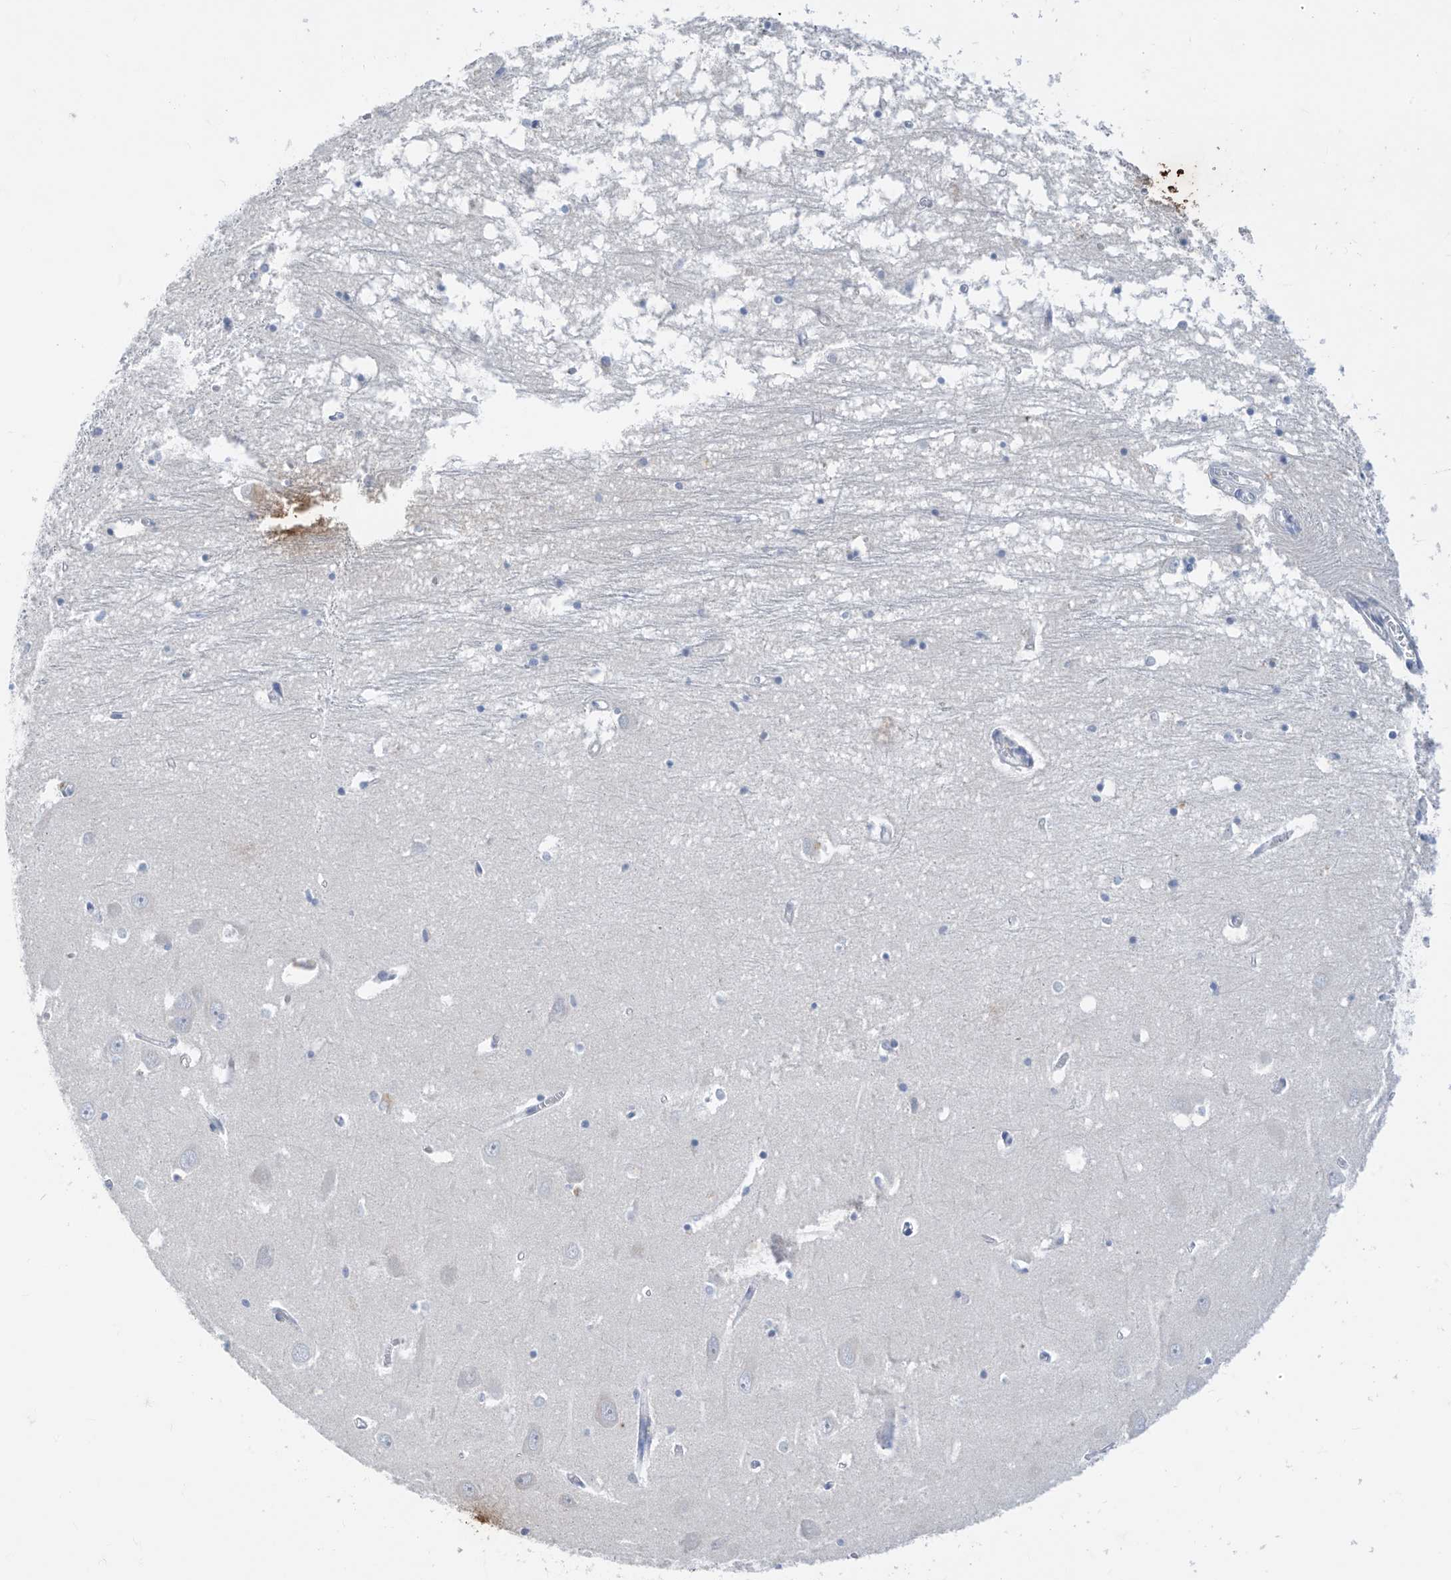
{"staining": {"intensity": "negative", "quantity": "none", "location": "none"}, "tissue": "hippocampus", "cell_type": "Glial cells", "image_type": "normal", "snomed": [{"axis": "morphology", "description": "Normal tissue, NOS"}, {"axis": "topography", "description": "Hippocampus"}], "caption": "High power microscopy histopathology image of an immunohistochemistry histopathology image of normal hippocampus, revealing no significant positivity in glial cells.", "gene": "TBX21", "patient": {"sex": "male", "age": 70}}